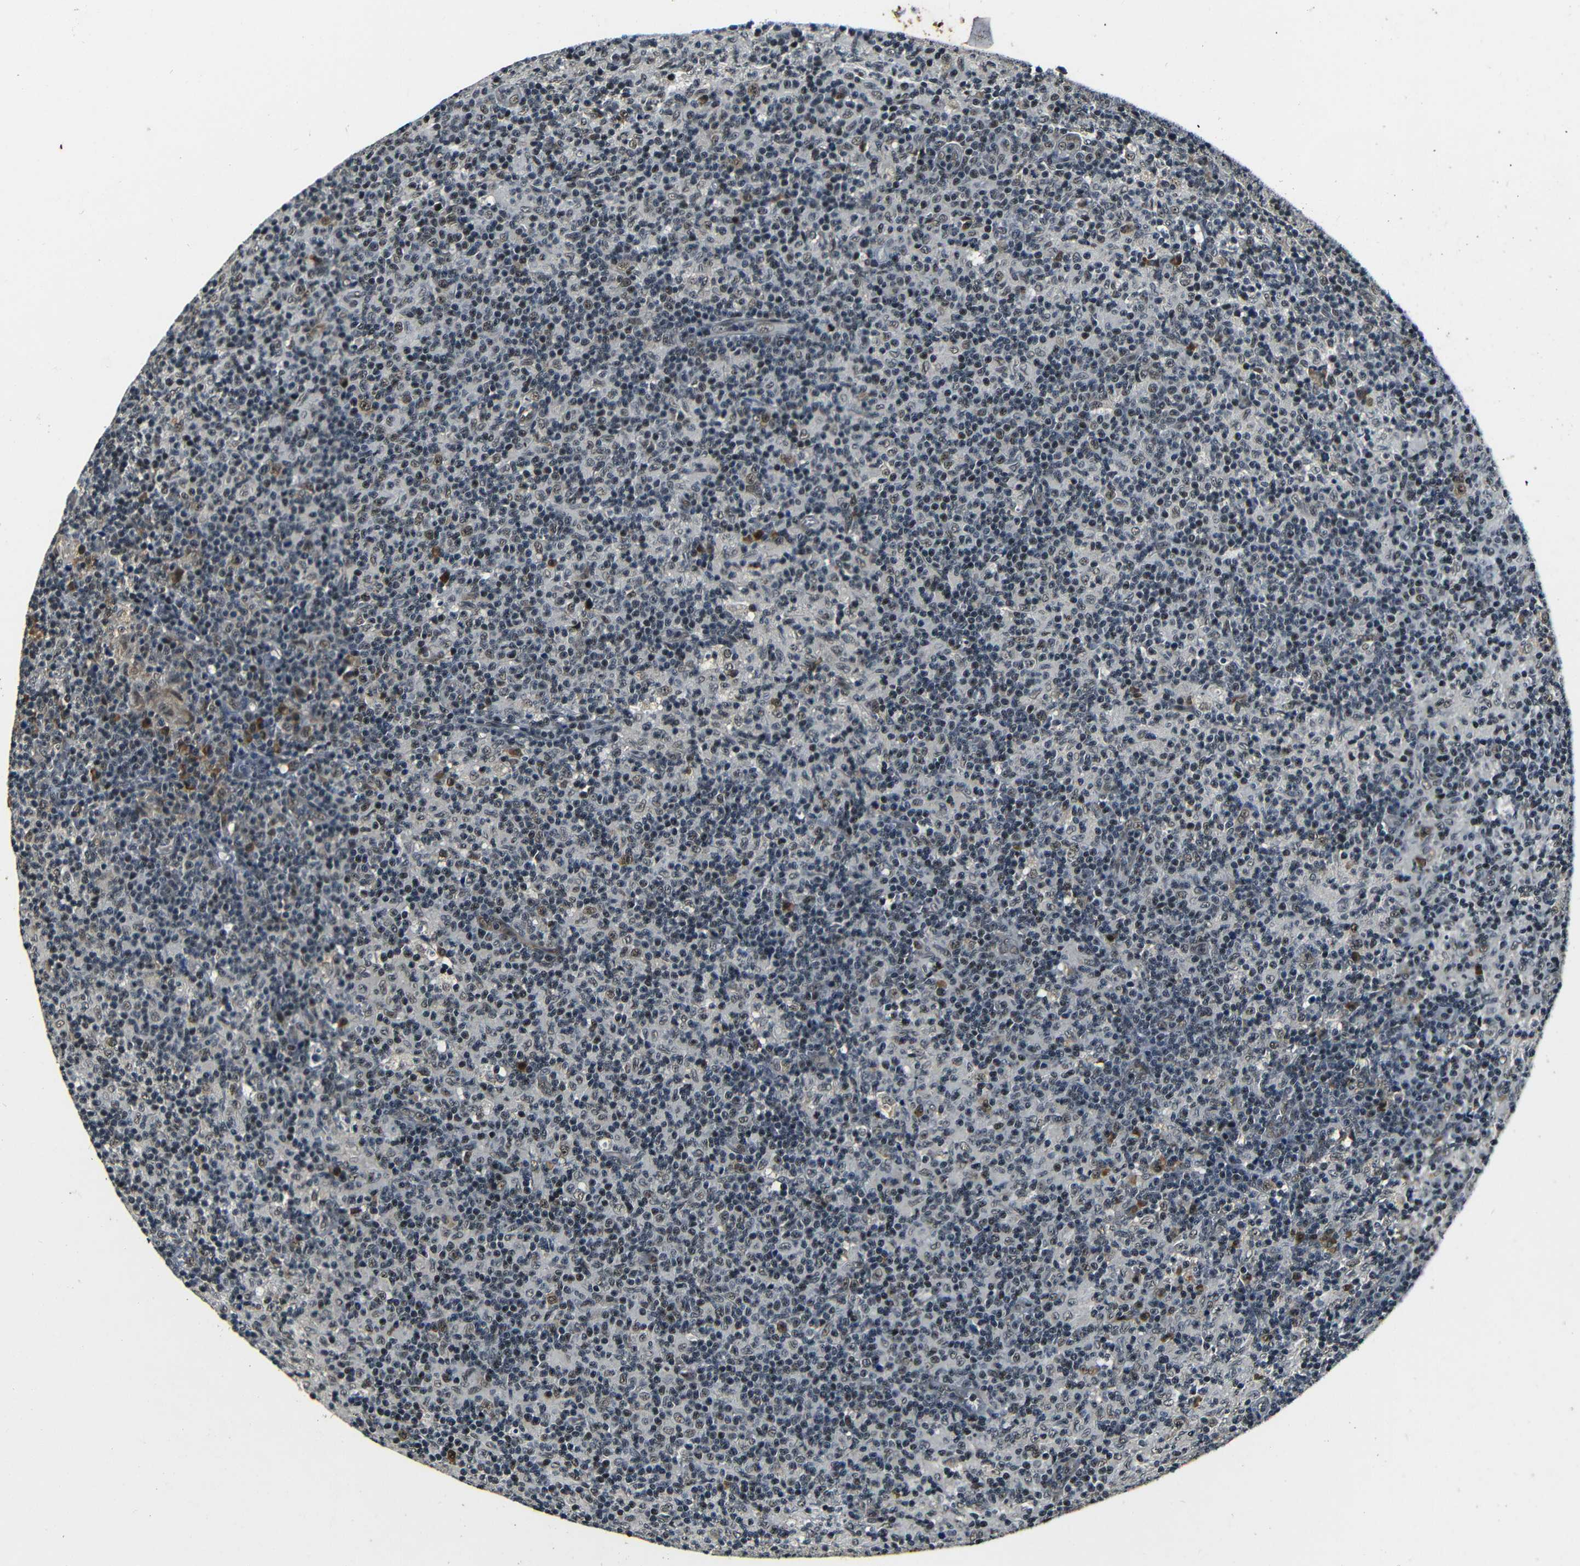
{"staining": {"intensity": "moderate", "quantity": ">75%", "location": "cytoplasmic/membranous,nuclear"}, "tissue": "lymph node", "cell_type": "Germinal center cells", "image_type": "normal", "snomed": [{"axis": "morphology", "description": "Normal tissue, NOS"}, {"axis": "morphology", "description": "Inflammation, NOS"}, {"axis": "topography", "description": "Lymph node"}], "caption": "Immunohistochemistry (IHC) image of benign human lymph node stained for a protein (brown), which exhibits medium levels of moderate cytoplasmic/membranous,nuclear positivity in approximately >75% of germinal center cells.", "gene": "FOXD4L1", "patient": {"sex": "male", "age": 55}}